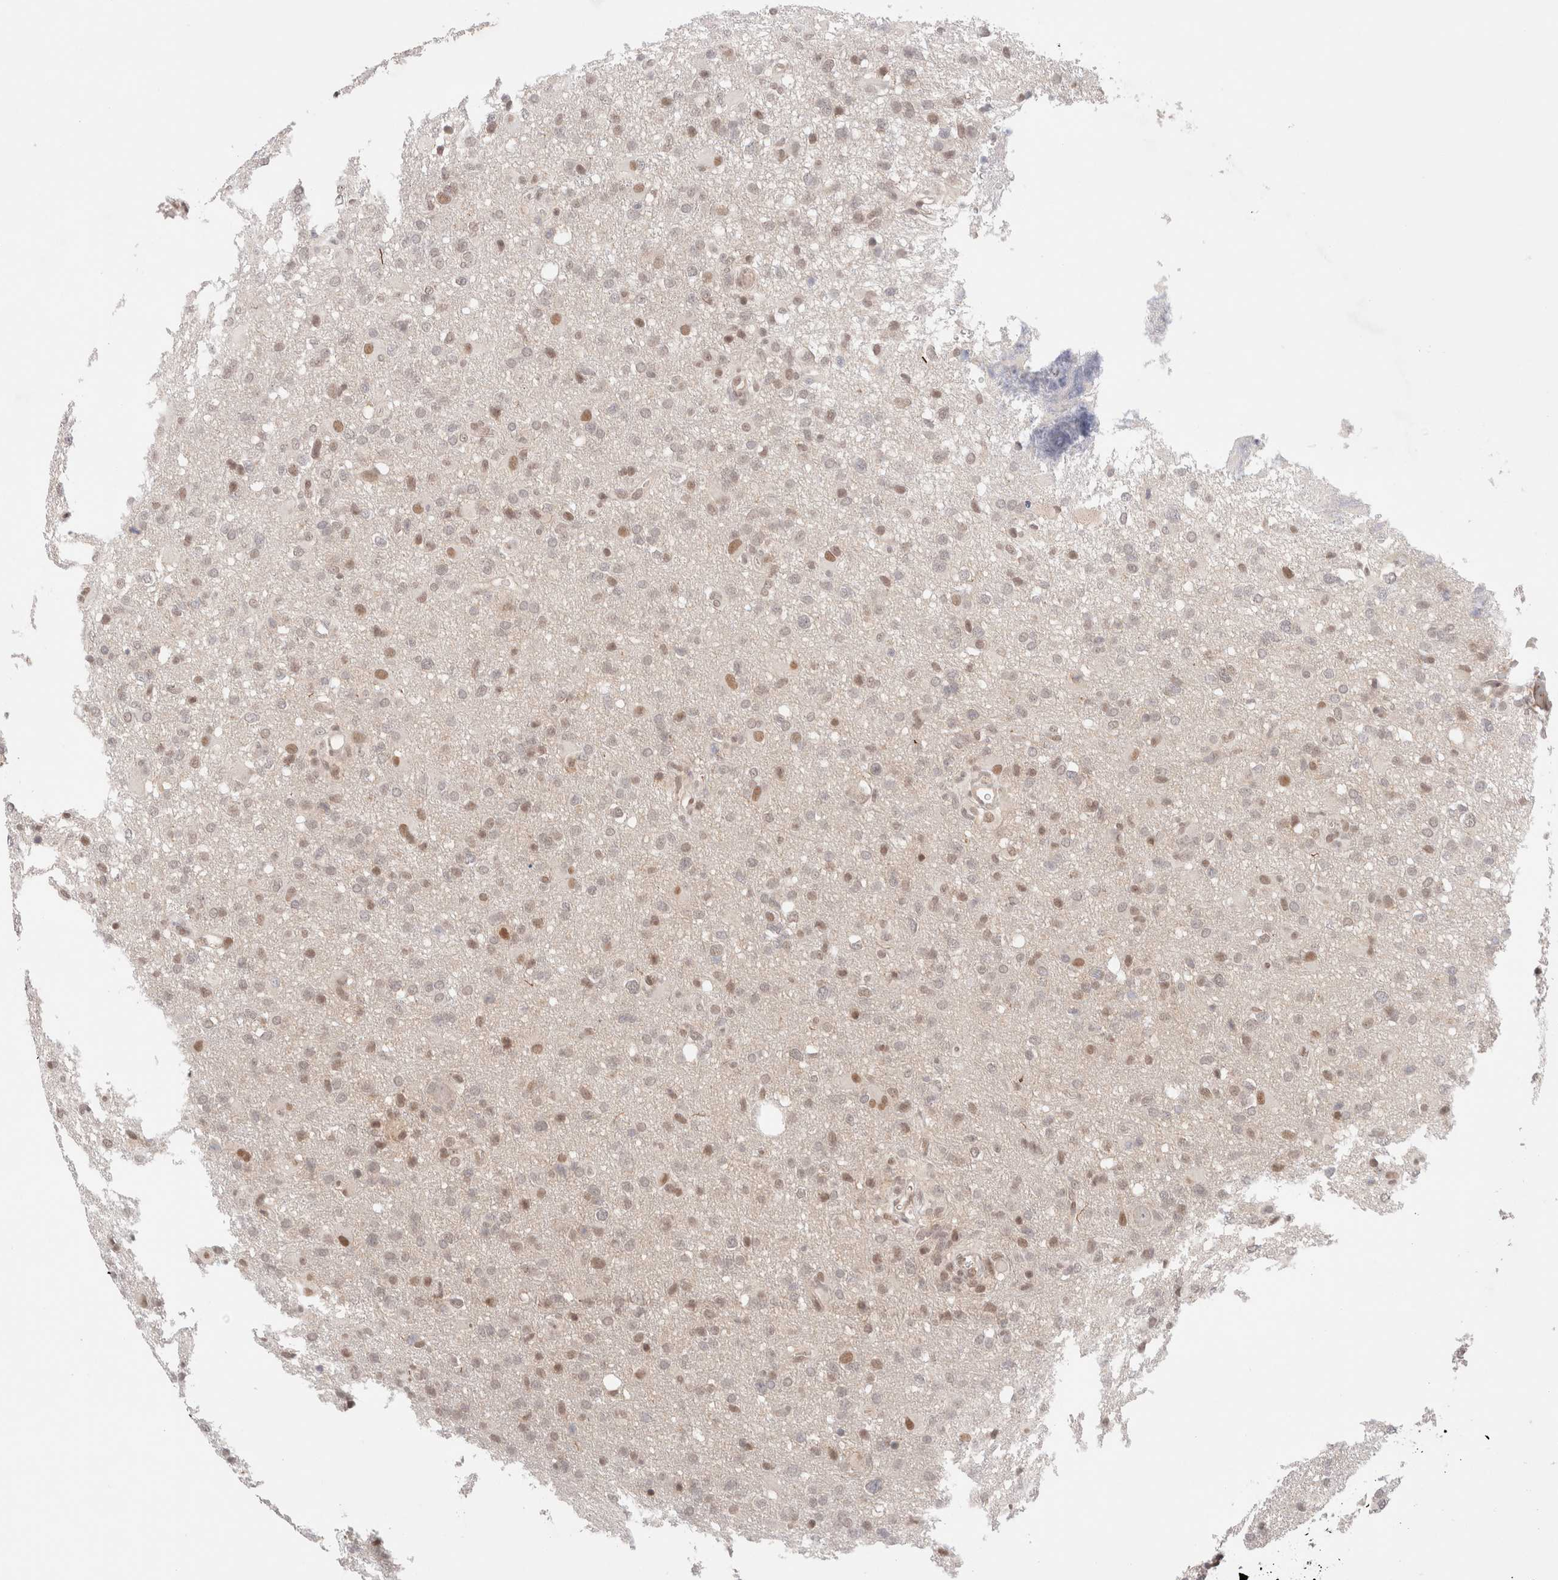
{"staining": {"intensity": "weak", "quantity": "25%-75%", "location": "nuclear"}, "tissue": "glioma", "cell_type": "Tumor cells", "image_type": "cancer", "snomed": [{"axis": "morphology", "description": "Glioma, malignant, High grade"}, {"axis": "topography", "description": "Brain"}], "caption": "Malignant glioma (high-grade) stained with a protein marker demonstrates weak staining in tumor cells.", "gene": "GATAD2A", "patient": {"sex": "female", "age": 57}}